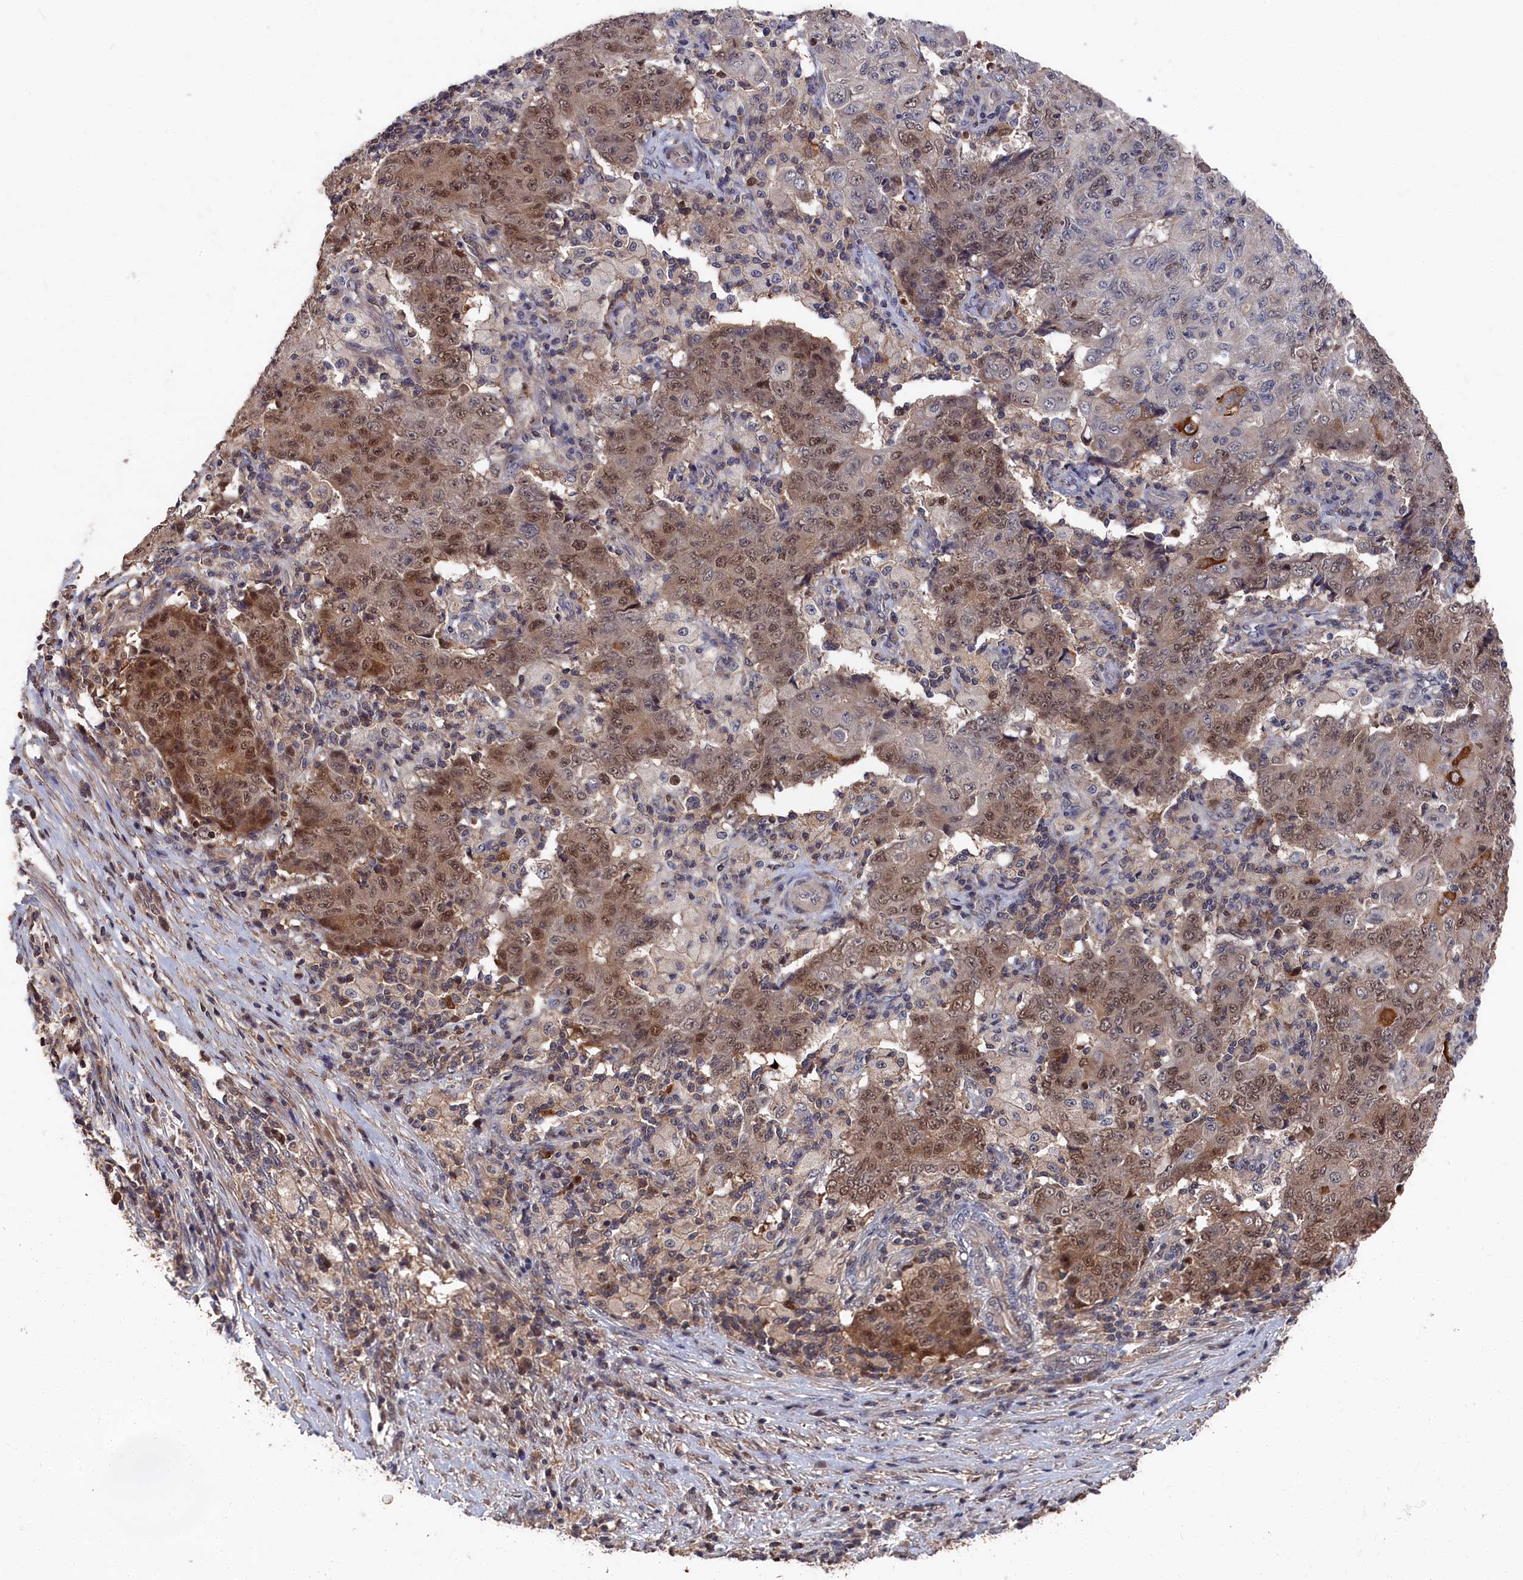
{"staining": {"intensity": "moderate", "quantity": ">75%", "location": "cytoplasmic/membranous,nuclear"}, "tissue": "ovarian cancer", "cell_type": "Tumor cells", "image_type": "cancer", "snomed": [{"axis": "morphology", "description": "Carcinoma, endometroid"}, {"axis": "topography", "description": "Ovary"}], "caption": "Brown immunohistochemical staining in ovarian endometroid carcinoma exhibits moderate cytoplasmic/membranous and nuclear staining in approximately >75% of tumor cells.", "gene": "RMI2", "patient": {"sex": "female", "age": 42}}